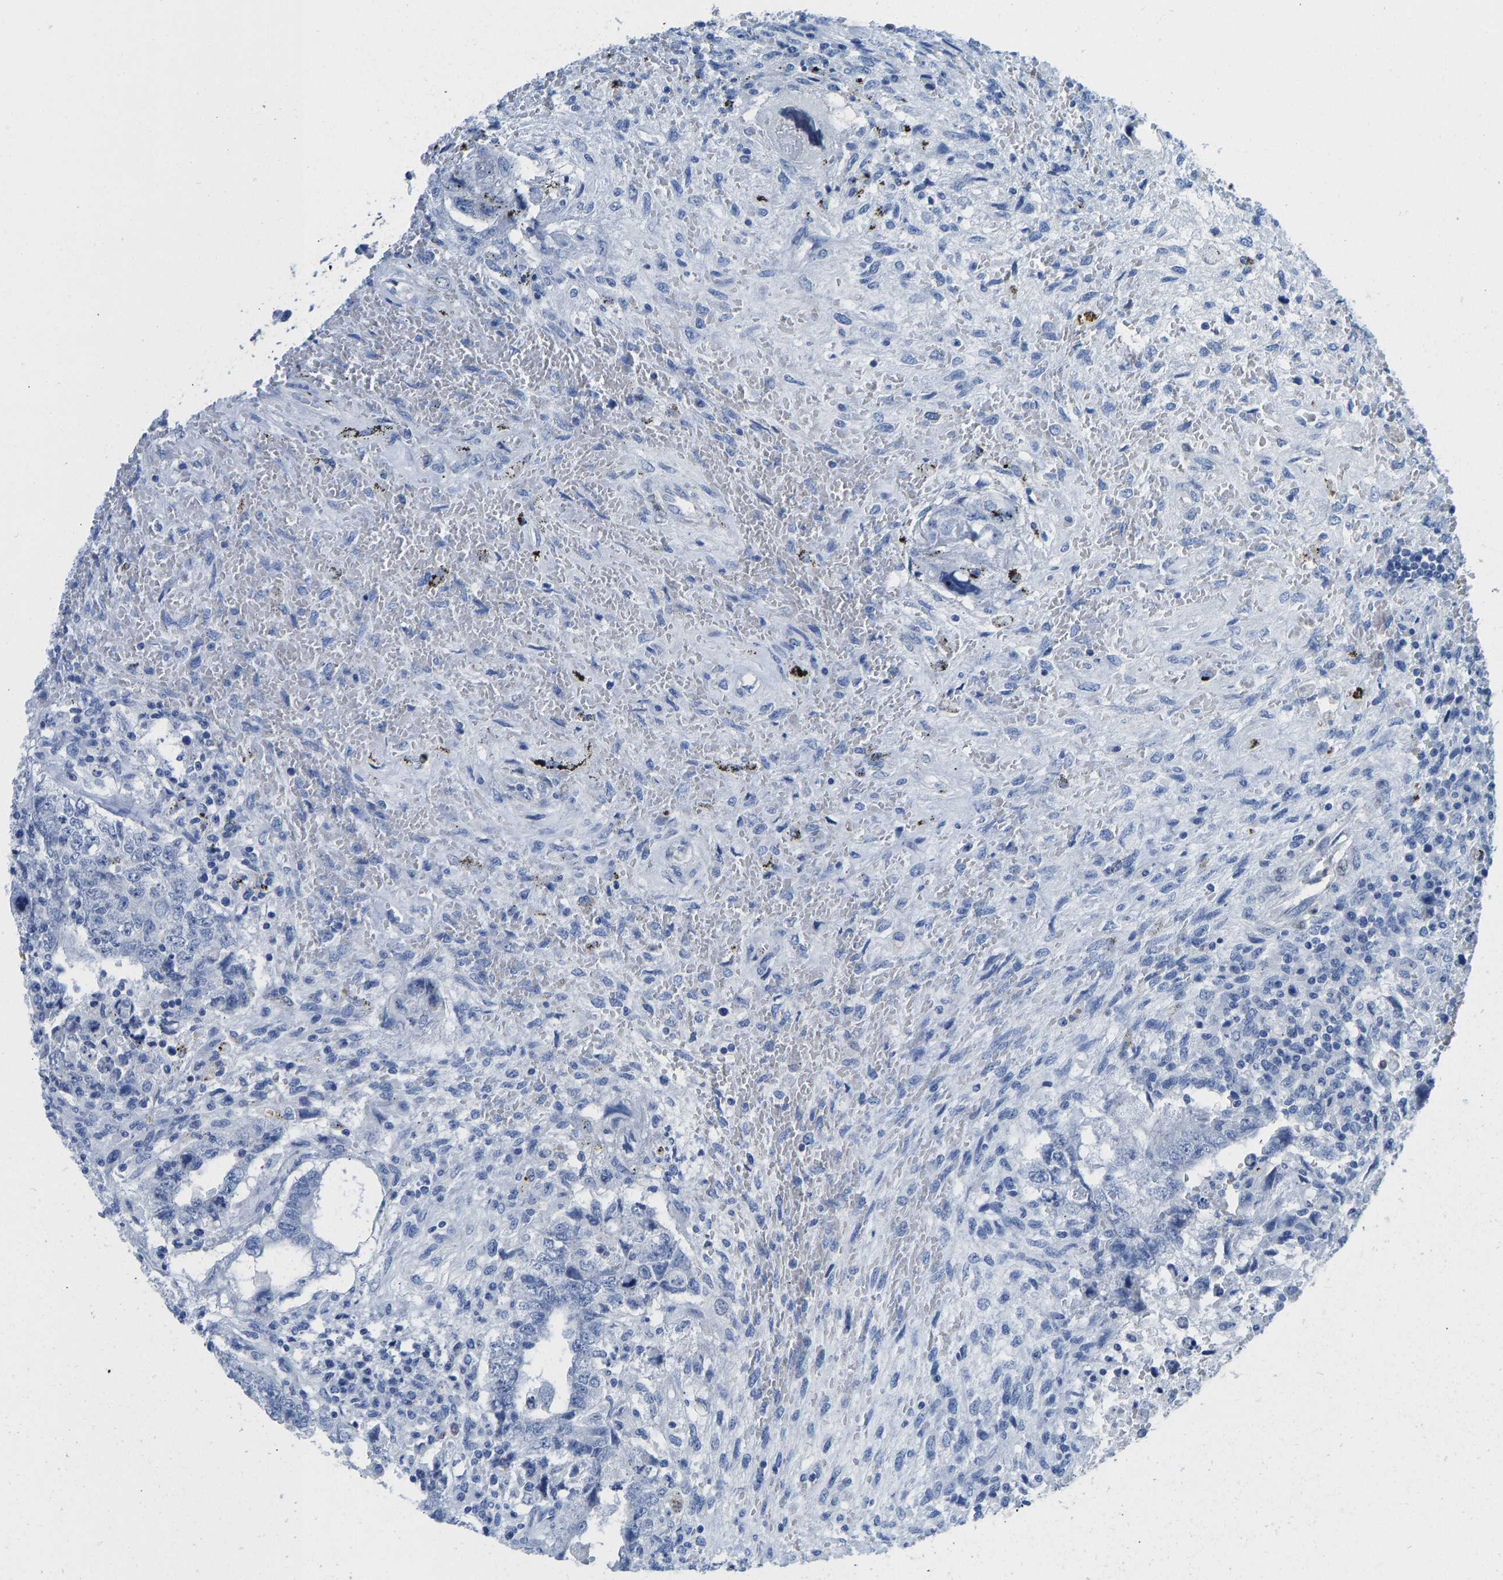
{"staining": {"intensity": "negative", "quantity": "none", "location": "none"}, "tissue": "testis cancer", "cell_type": "Tumor cells", "image_type": "cancer", "snomed": [{"axis": "morphology", "description": "Carcinoma, Embryonal, NOS"}, {"axis": "topography", "description": "Testis"}], "caption": "Tumor cells show no significant protein positivity in testis cancer.", "gene": "NKAIN3", "patient": {"sex": "male", "age": 26}}